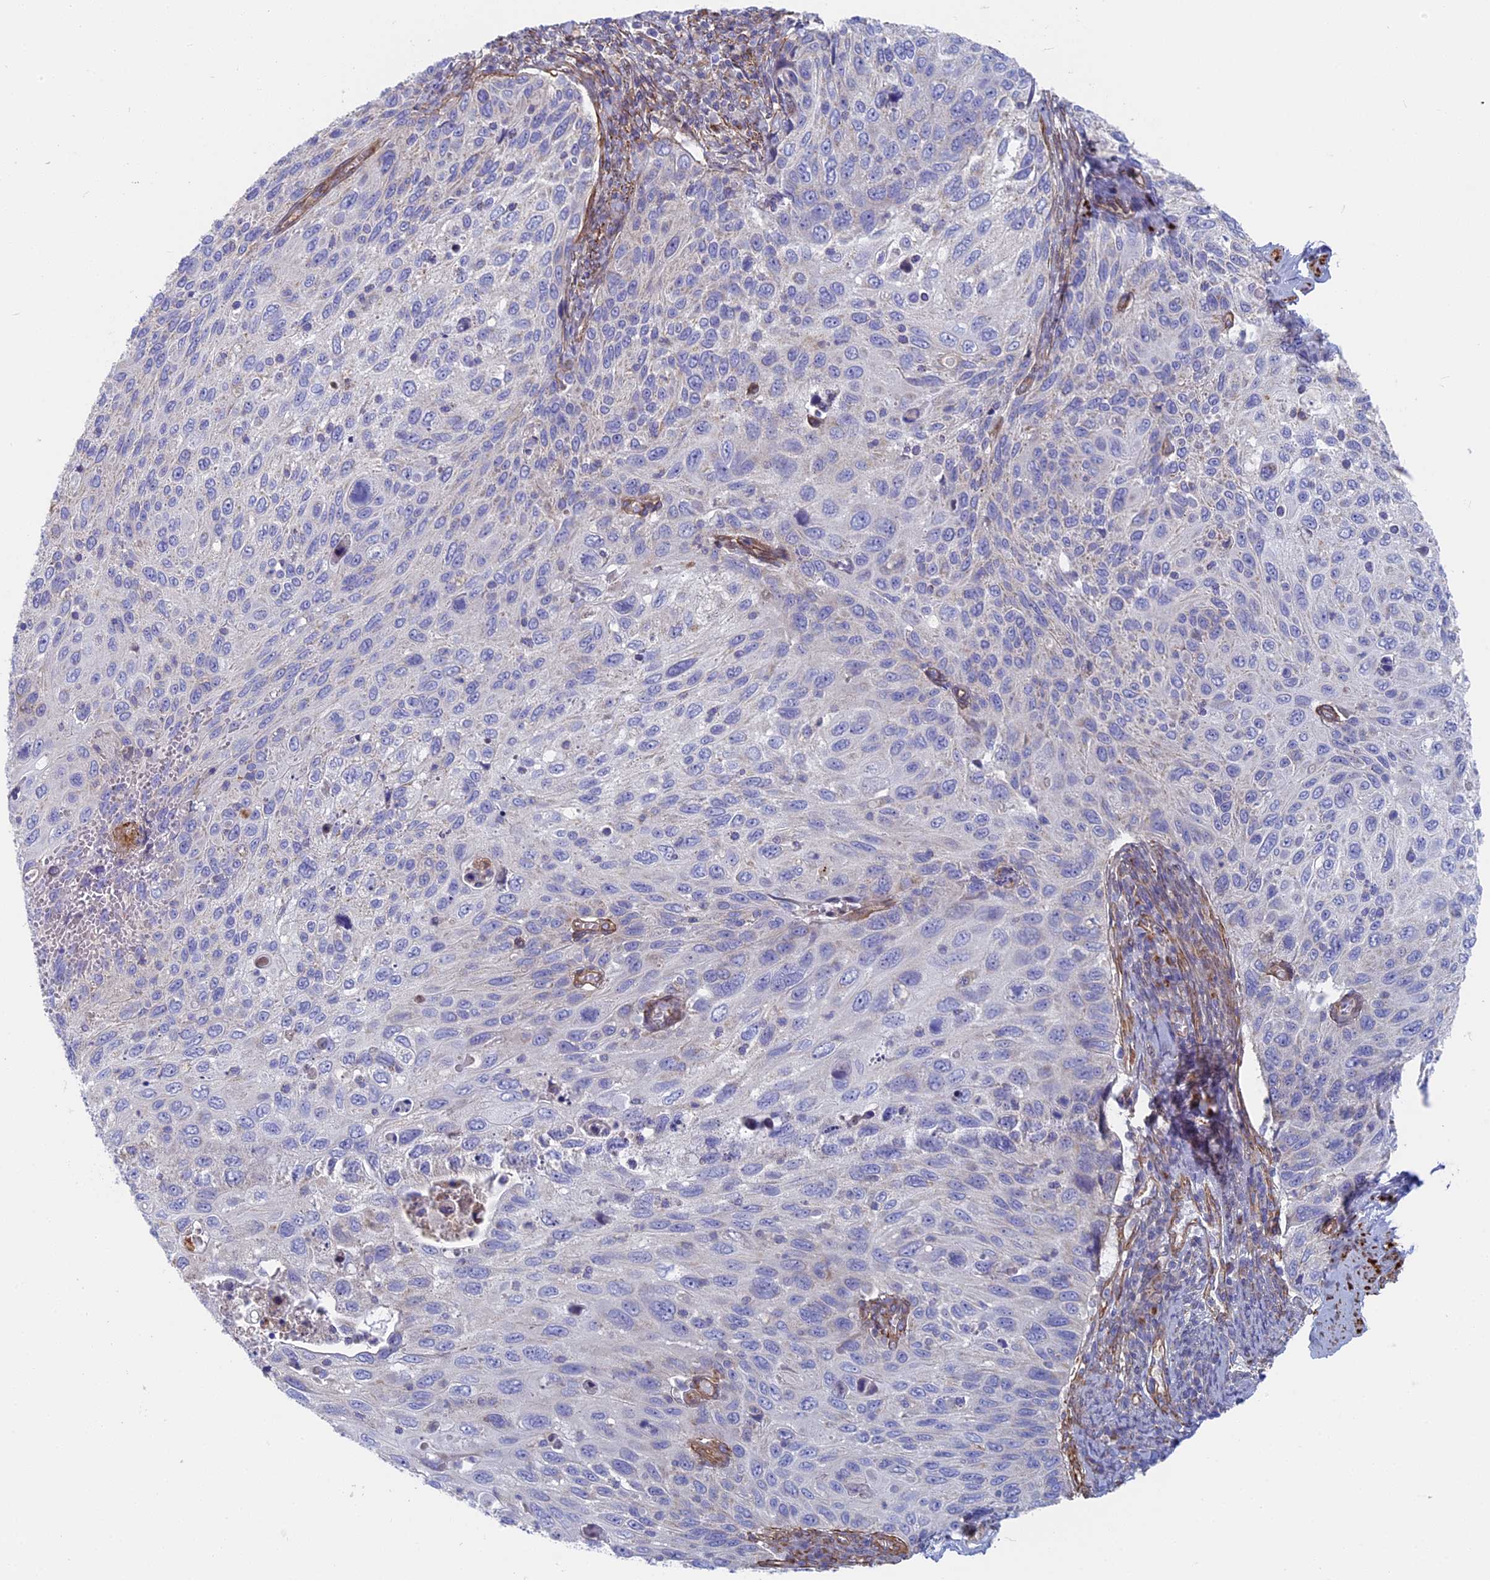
{"staining": {"intensity": "negative", "quantity": "none", "location": "none"}, "tissue": "cervical cancer", "cell_type": "Tumor cells", "image_type": "cancer", "snomed": [{"axis": "morphology", "description": "Squamous cell carcinoma, NOS"}, {"axis": "topography", "description": "Cervix"}], "caption": "Immunohistochemical staining of human squamous cell carcinoma (cervical) reveals no significant positivity in tumor cells.", "gene": "DDA1", "patient": {"sex": "female", "age": 70}}